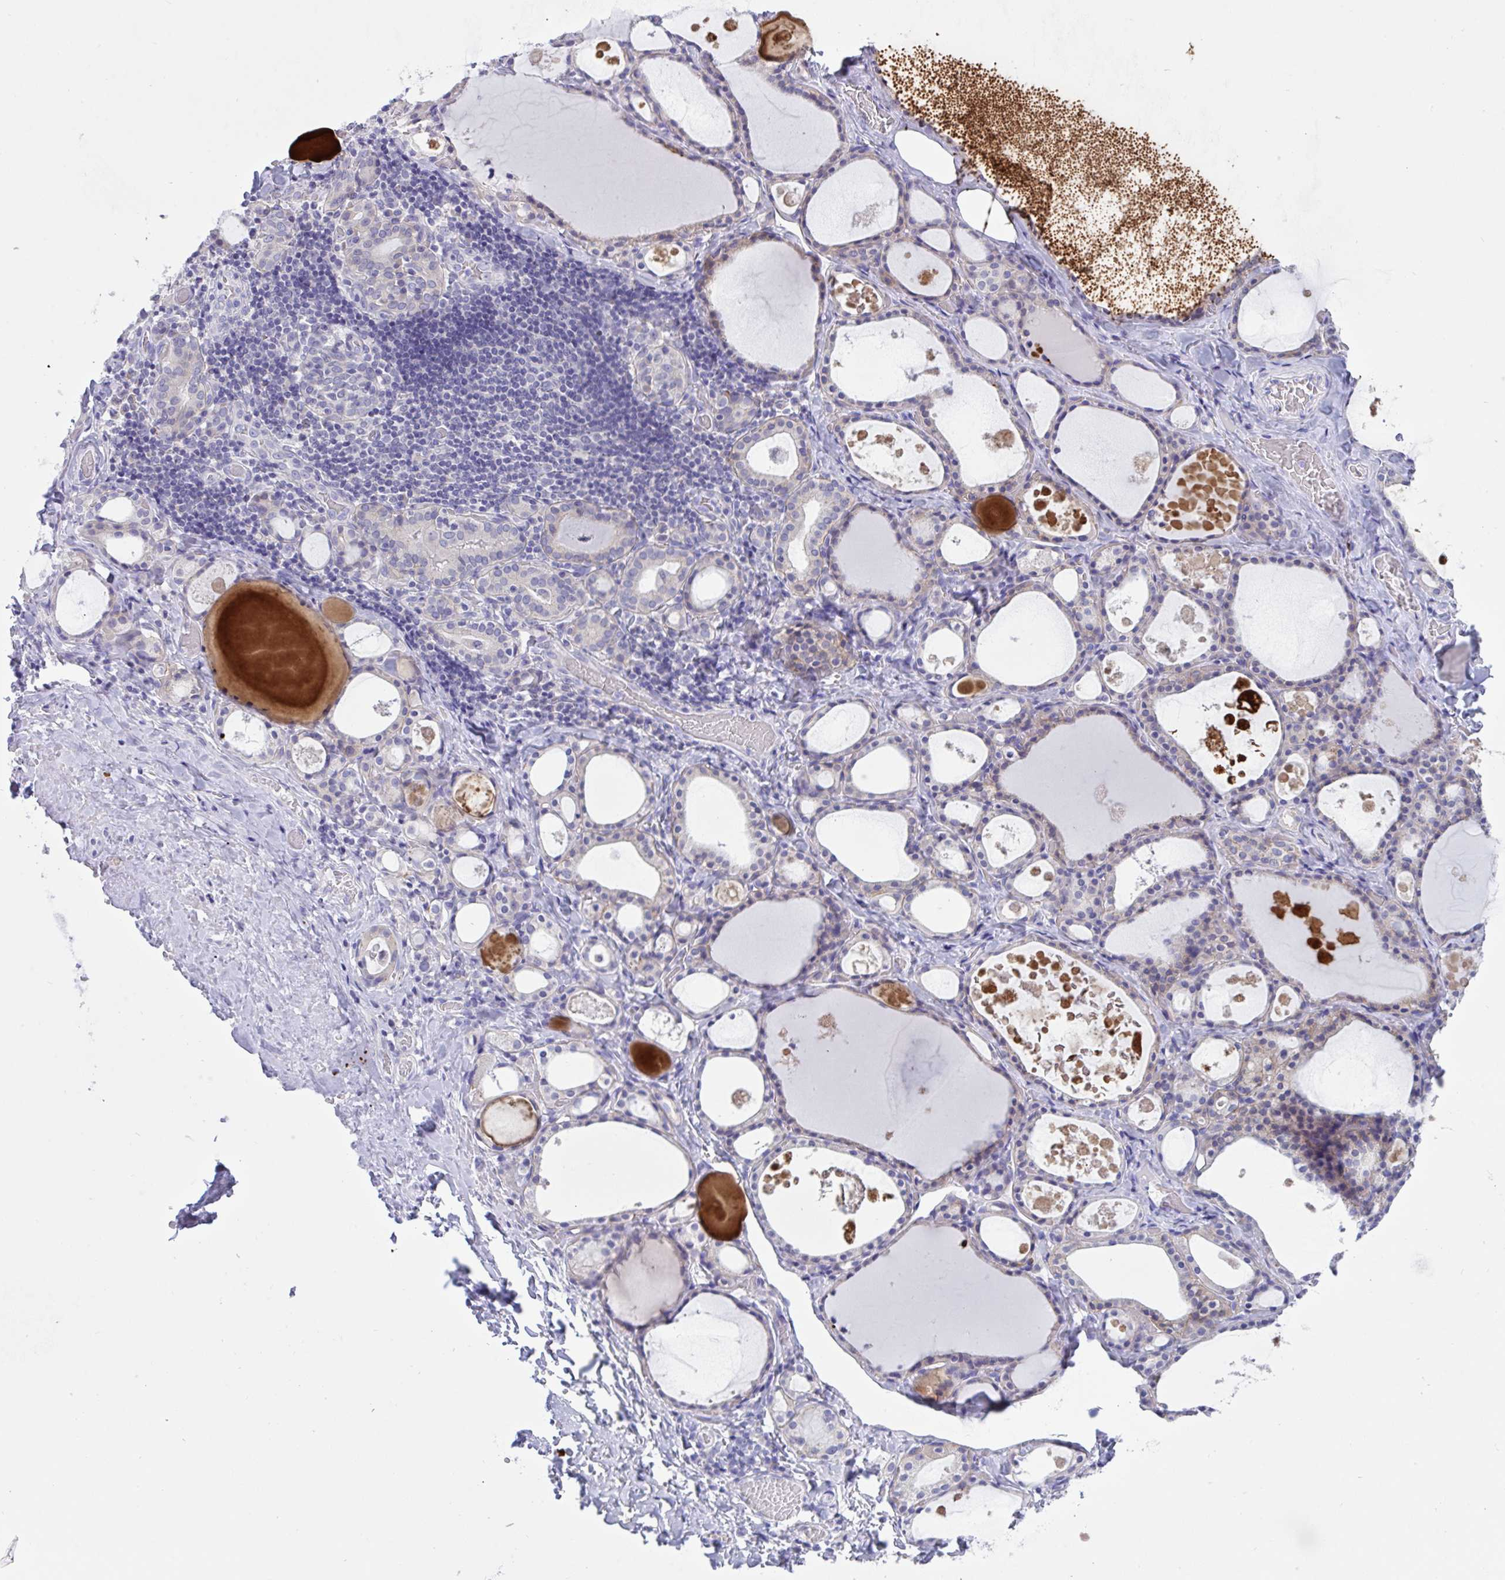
{"staining": {"intensity": "moderate", "quantity": "25%-75%", "location": "cytoplasmic/membranous"}, "tissue": "thyroid gland", "cell_type": "Glandular cells", "image_type": "normal", "snomed": [{"axis": "morphology", "description": "Normal tissue, NOS"}, {"axis": "topography", "description": "Thyroid gland"}], "caption": "The image displays immunohistochemical staining of benign thyroid gland. There is moderate cytoplasmic/membranous positivity is present in approximately 25%-75% of glandular cells. The protein of interest is stained brown, and the nuclei are stained in blue (DAB IHC with brightfield microscopy, high magnification).", "gene": "TMEM41A", "patient": {"sex": "male", "age": 56}}